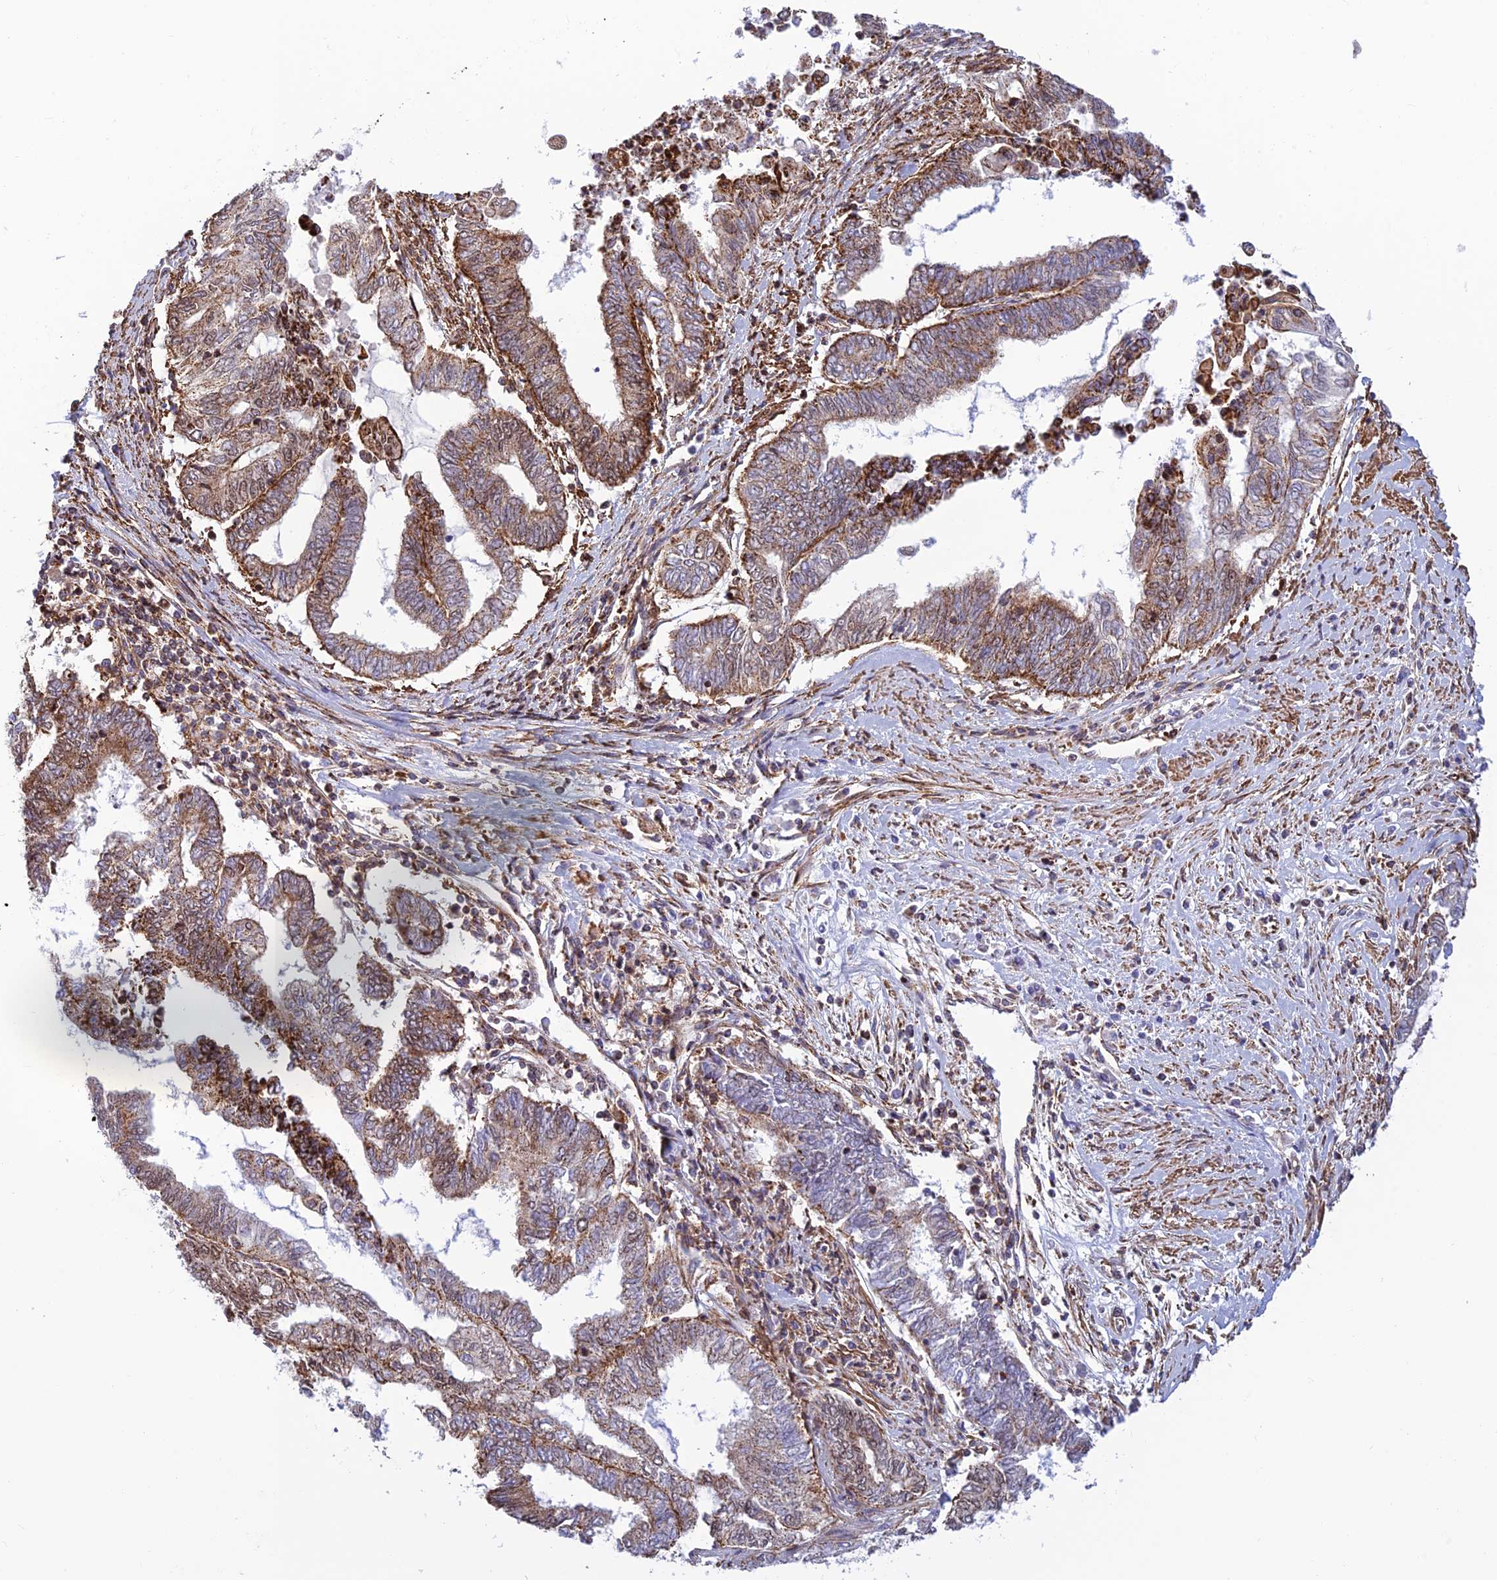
{"staining": {"intensity": "moderate", "quantity": ">75%", "location": "cytoplasmic/membranous"}, "tissue": "endometrial cancer", "cell_type": "Tumor cells", "image_type": "cancer", "snomed": [{"axis": "morphology", "description": "Adenocarcinoma, NOS"}, {"axis": "topography", "description": "Uterus"}, {"axis": "topography", "description": "Endometrium"}], "caption": "Brown immunohistochemical staining in human adenocarcinoma (endometrial) displays moderate cytoplasmic/membranous staining in approximately >75% of tumor cells. Nuclei are stained in blue.", "gene": "POLR1G", "patient": {"sex": "female", "age": 70}}